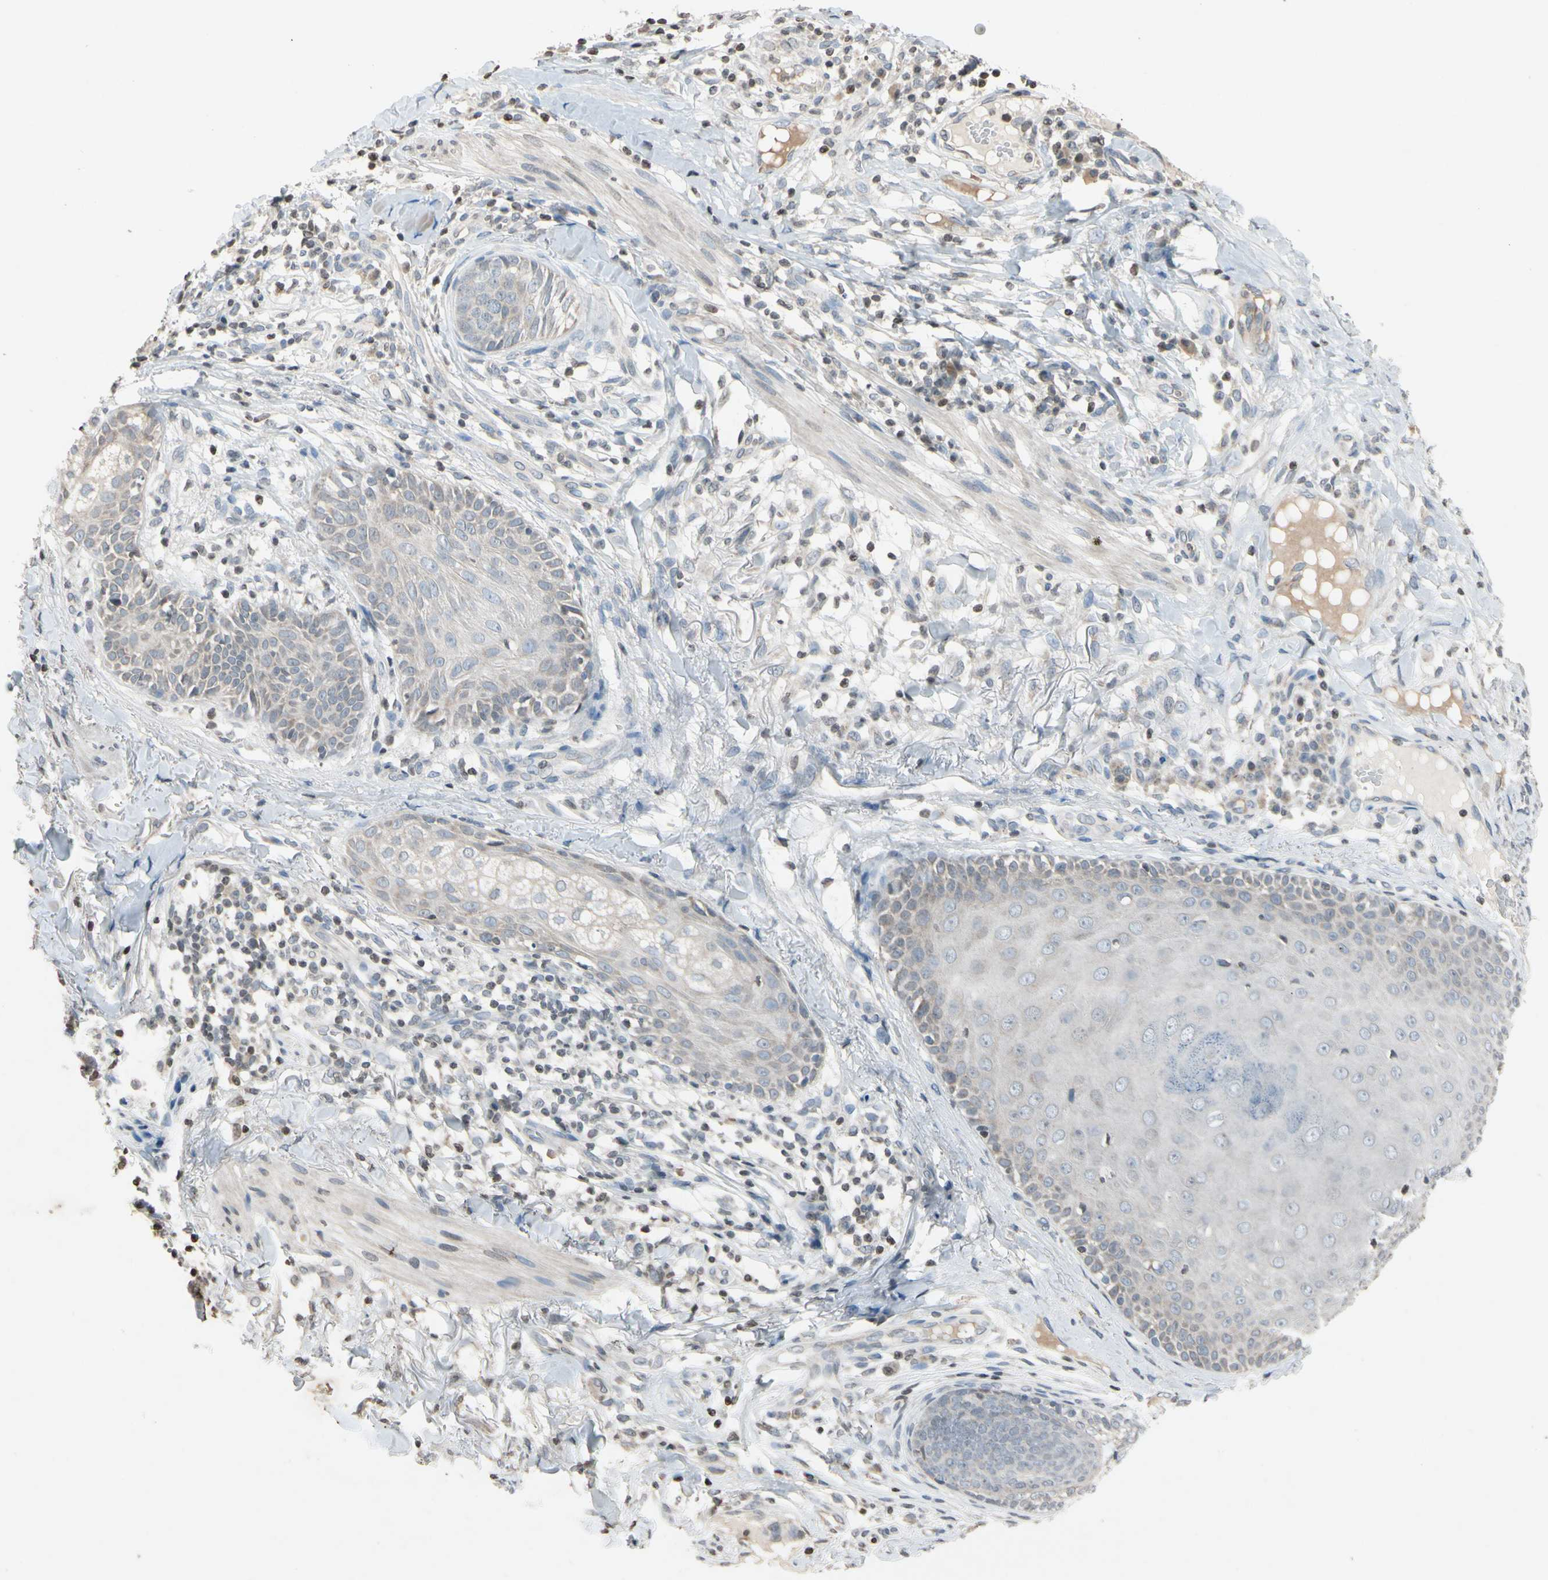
{"staining": {"intensity": "weak", "quantity": "25%-75%", "location": "cytoplasmic/membranous"}, "tissue": "skin cancer", "cell_type": "Tumor cells", "image_type": "cancer", "snomed": [{"axis": "morphology", "description": "Normal tissue, NOS"}, {"axis": "morphology", "description": "Basal cell carcinoma"}, {"axis": "topography", "description": "Skin"}], "caption": "Skin basal cell carcinoma was stained to show a protein in brown. There is low levels of weak cytoplasmic/membranous expression in approximately 25%-75% of tumor cells.", "gene": "CLDN11", "patient": {"sex": "male", "age": 52}}